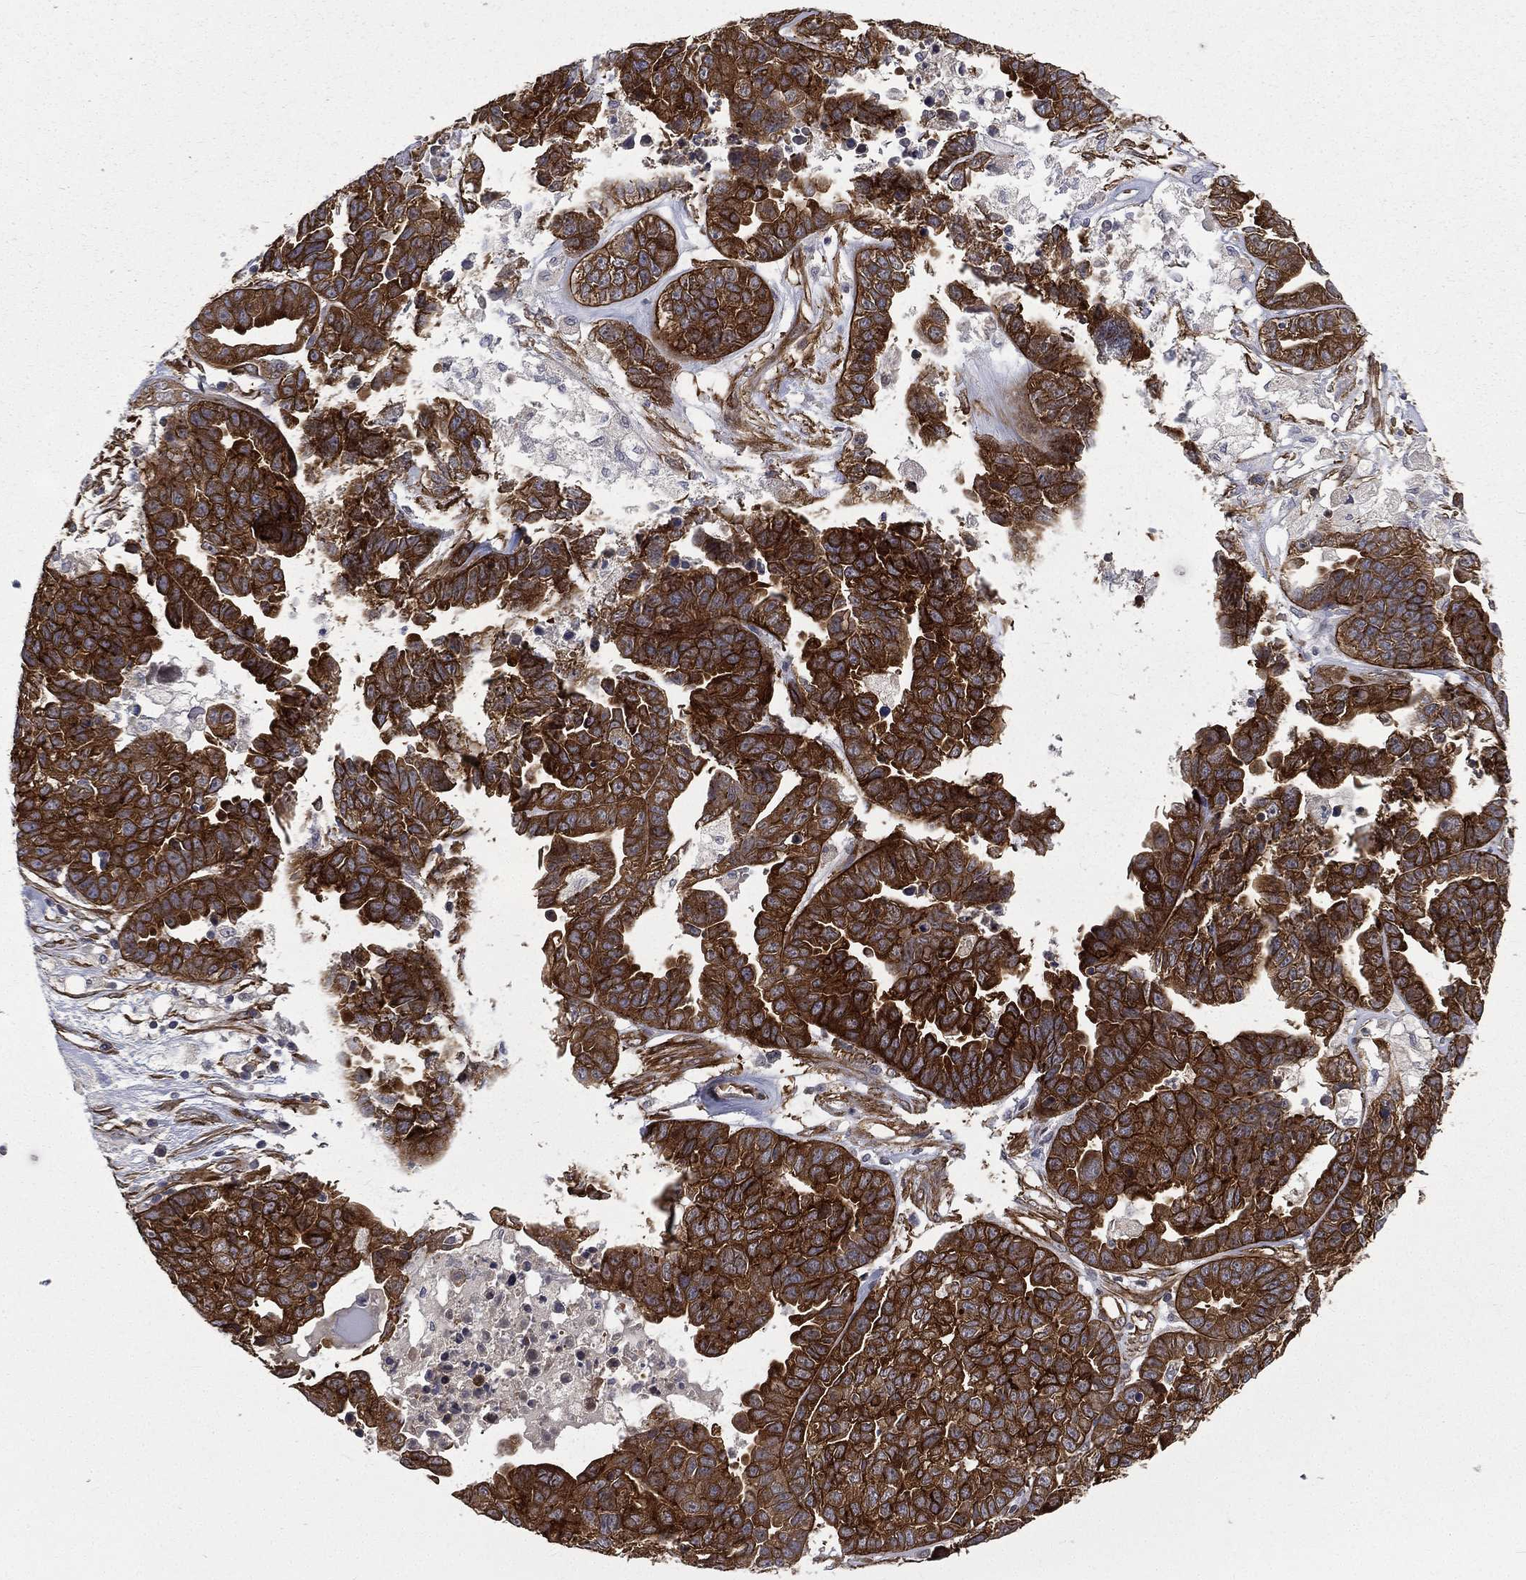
{"staining": {"intensity": "strong", "quantity": ">75%", "location": "cytoplasmic/membranous"}, "tissue": "ovarian cancer", "cell_type": "Tumor cells", "image_type": "cancer", "snomed": [{"axis": "morphology", "description": "Cystadenocarcinoma, serous, NOS"}, {"axis": "topography", "description": "Ovary"}], "caption": "This micrograph demonstrates immunohistochemistry (IHC) staining of serous cystadenocarcinoma (ovarian), with high strong cytoplasmic/membranous positivity in about >75% of tumor cells.", "gene": "PPFIBP1", "patient": {"sex": "female", "age": 87}}